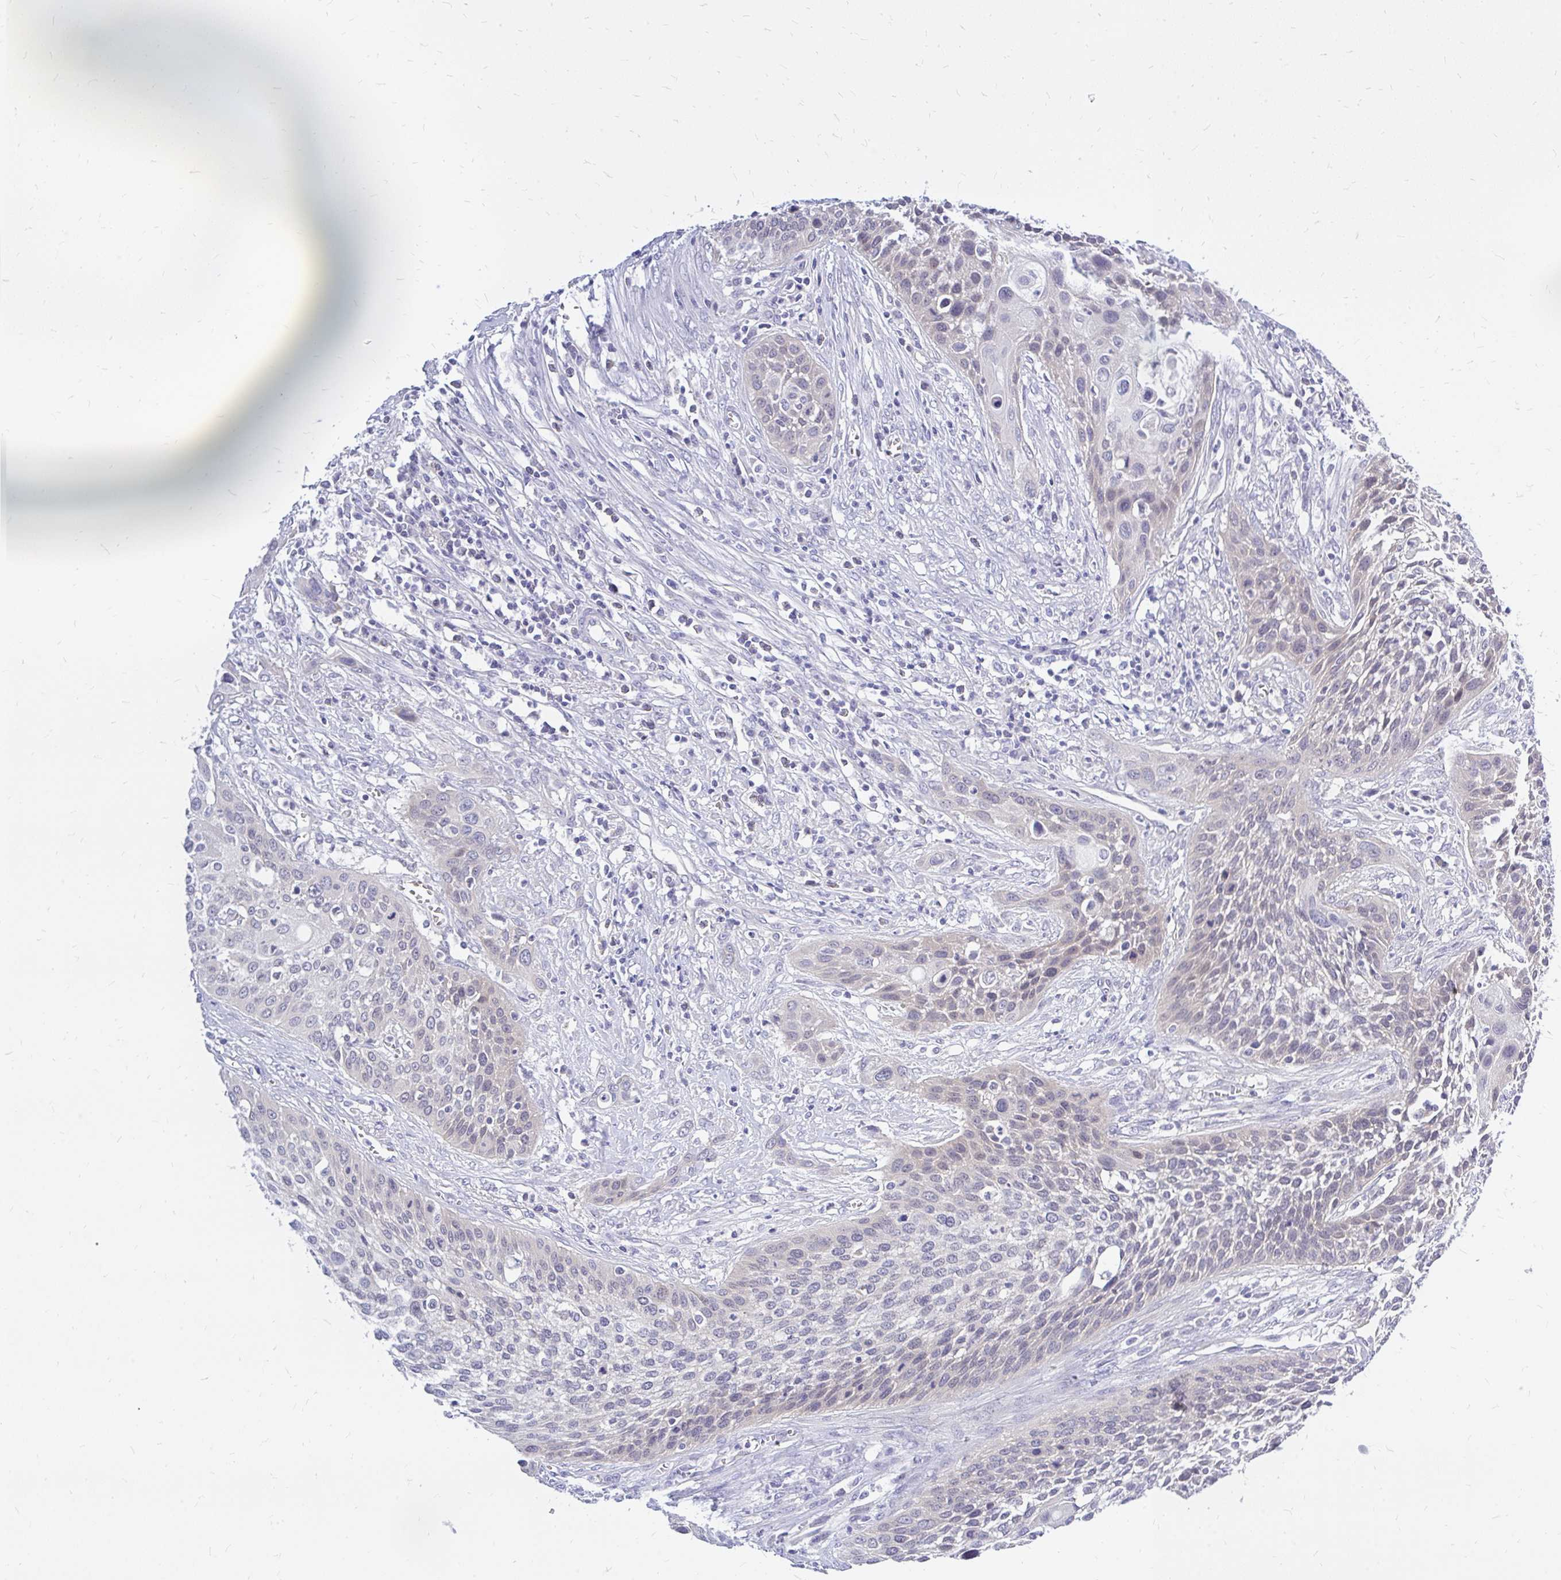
{"staining": {"intensity": "negative", "quantity": "none", "location": "none"}, "tissue": "cervical cancer", "cell_type": "Tumor cells", "image_type": "cancer", "snomed": [{"axis": "morphology", "description": "Squamous cell carcinoma, NOS"}, {"axis": "topography", "description": "Cervix"}], "caption": "A photomicrograph of cervical squamous cell carcinoma stained for a protein reveals no brown staining in tumor cells.", "gene": "MAP1LC3A", "patient": {"sex": "female", "age": 34}}